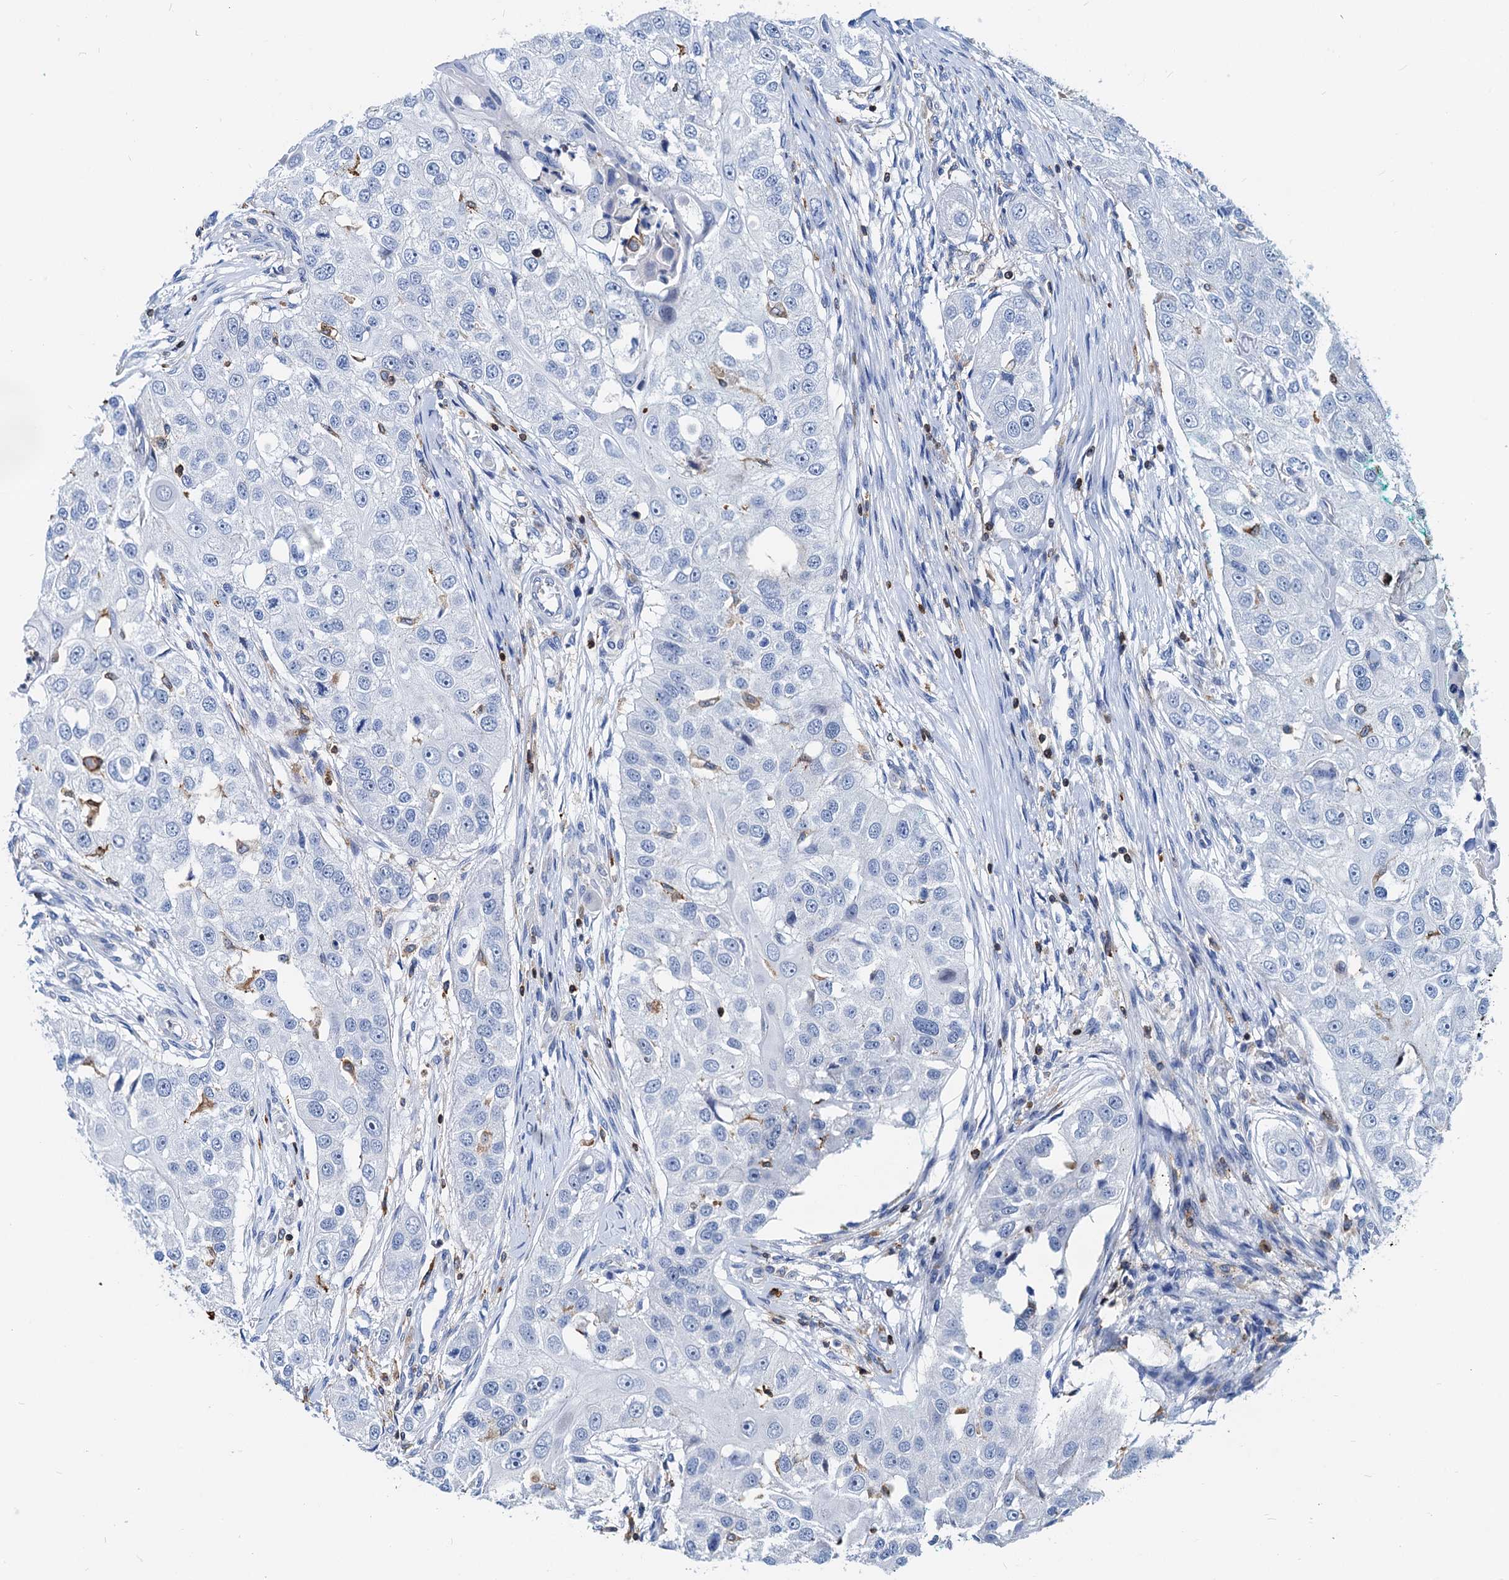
{"staining": {"intensity": "negative", "quantity": "none", "location": "none"}, "tissue": "head and neck cancer", "cell_type": "Tumor cells", "image_type": "cancer", "snomed": [{"axis": "morphology", "description": "Normal tissue, NOS"}, {"axis": "morphology", "description": "Squamous cell carcinoma, NOS"}, {"axis": "topography", "description": "Skeletal muscle"}, {"axis": "topography", "description": "Head-Neck"}], "caption": "Protein analysis of squamous cell carcinoma (head and neck) exhibits no significant expression in tumor cells. (Stains: DAB immunohistochemistry with hematoxylin counter stain, Microscopy: brightfield microscopy at high magnification).", "gene": "LCP2", "patient": {"sex": "male", "age": 51}}